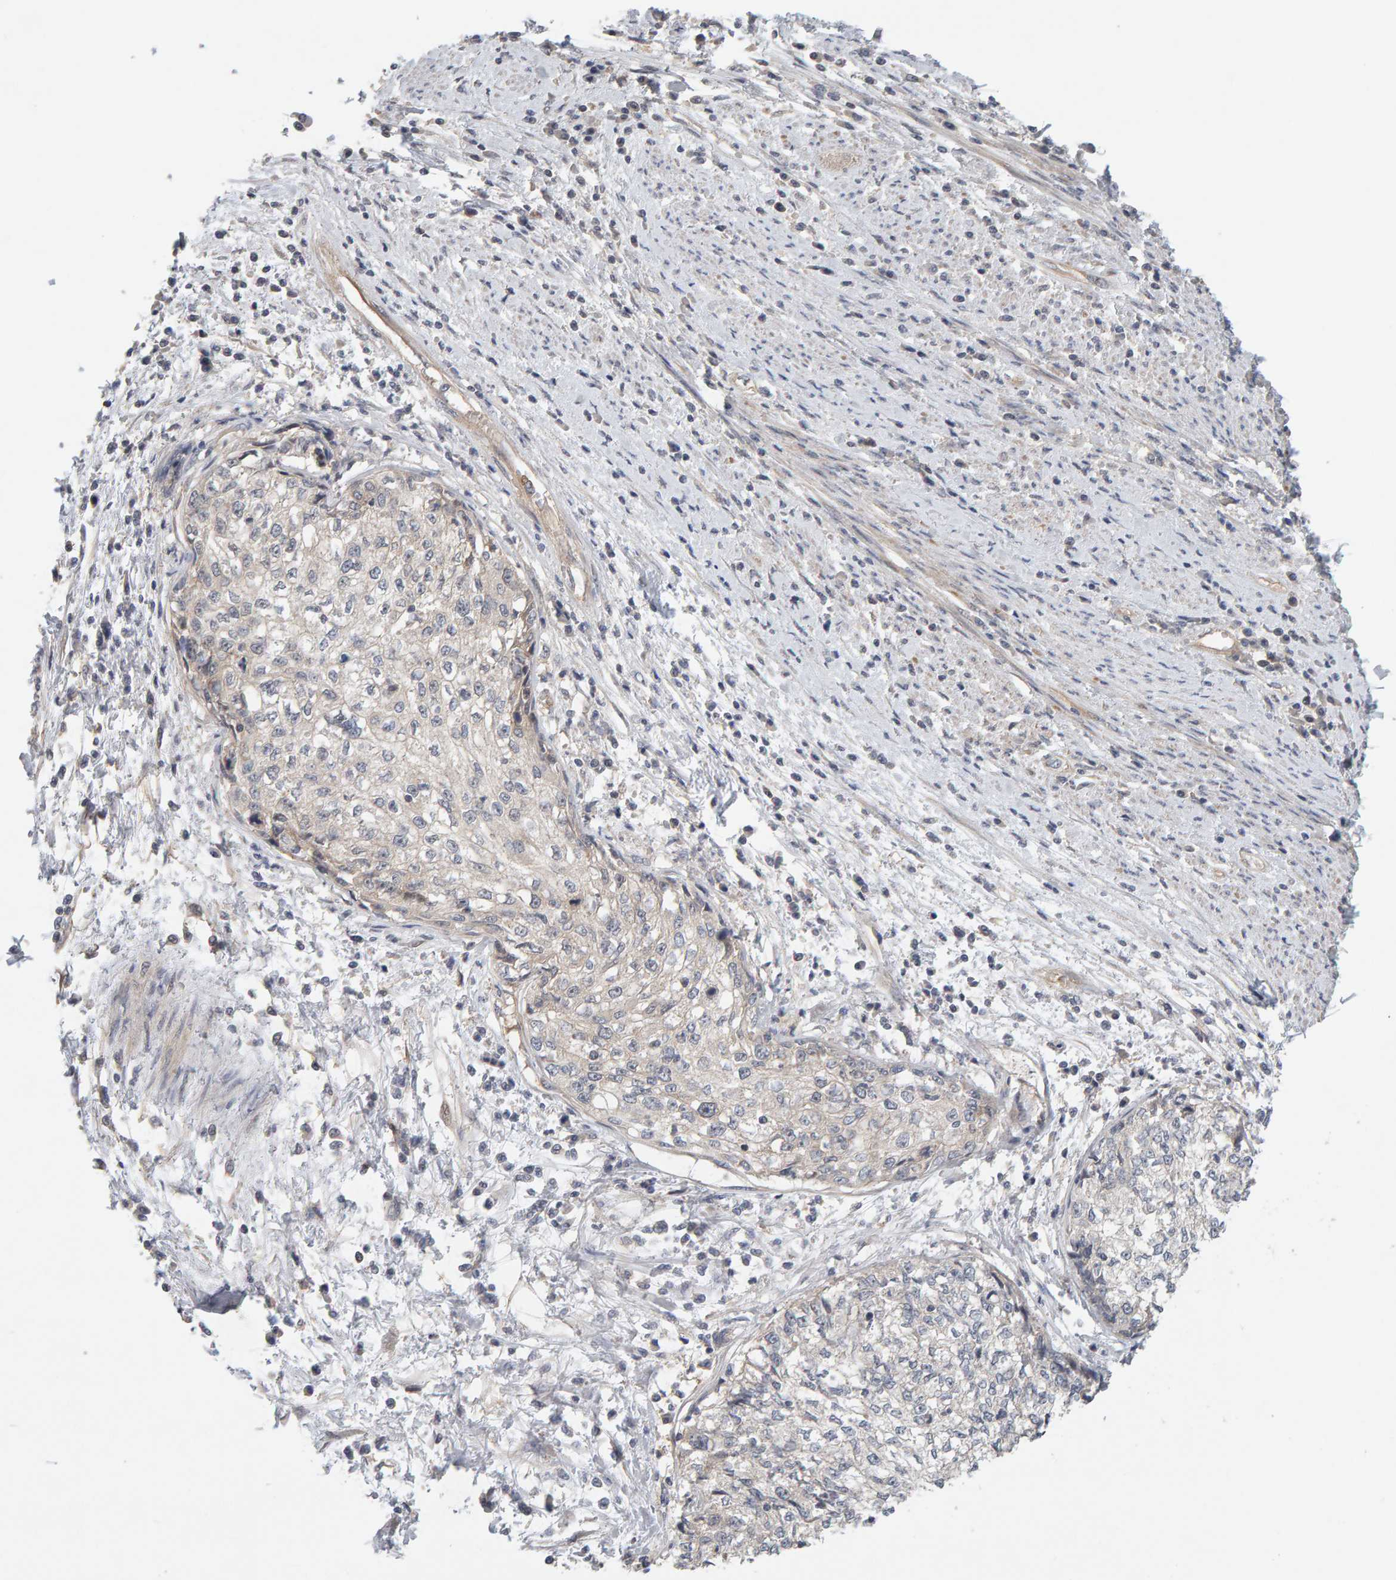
{"staining": {"intensity": "negative", "quantity": "none", "location": "none"}, "tissue": "cervical cancer", "cell_type": "Tumor cells", "image_type": "cancer", "snomed": [{"axis": "morphology", "description": "Squamous cell carcinoma, NOS"}, {"axis": "topography", "description": "Cervix"}], "caption": "A high-resolution image shows immunohistochemistry (IHC) staining of squamous cell carcinoma (cervical), which exhibits no significant positivity in tumor cells. The staining was performed using DAB (3,3'-diaminobenzidine) to visualize the protein expression in brown, while the nuclei were stained in blue with hematoxylin (Magnification: 20x).", "gene": "PPP1R16A", "patient": {"sex": "female", "age": 57}}